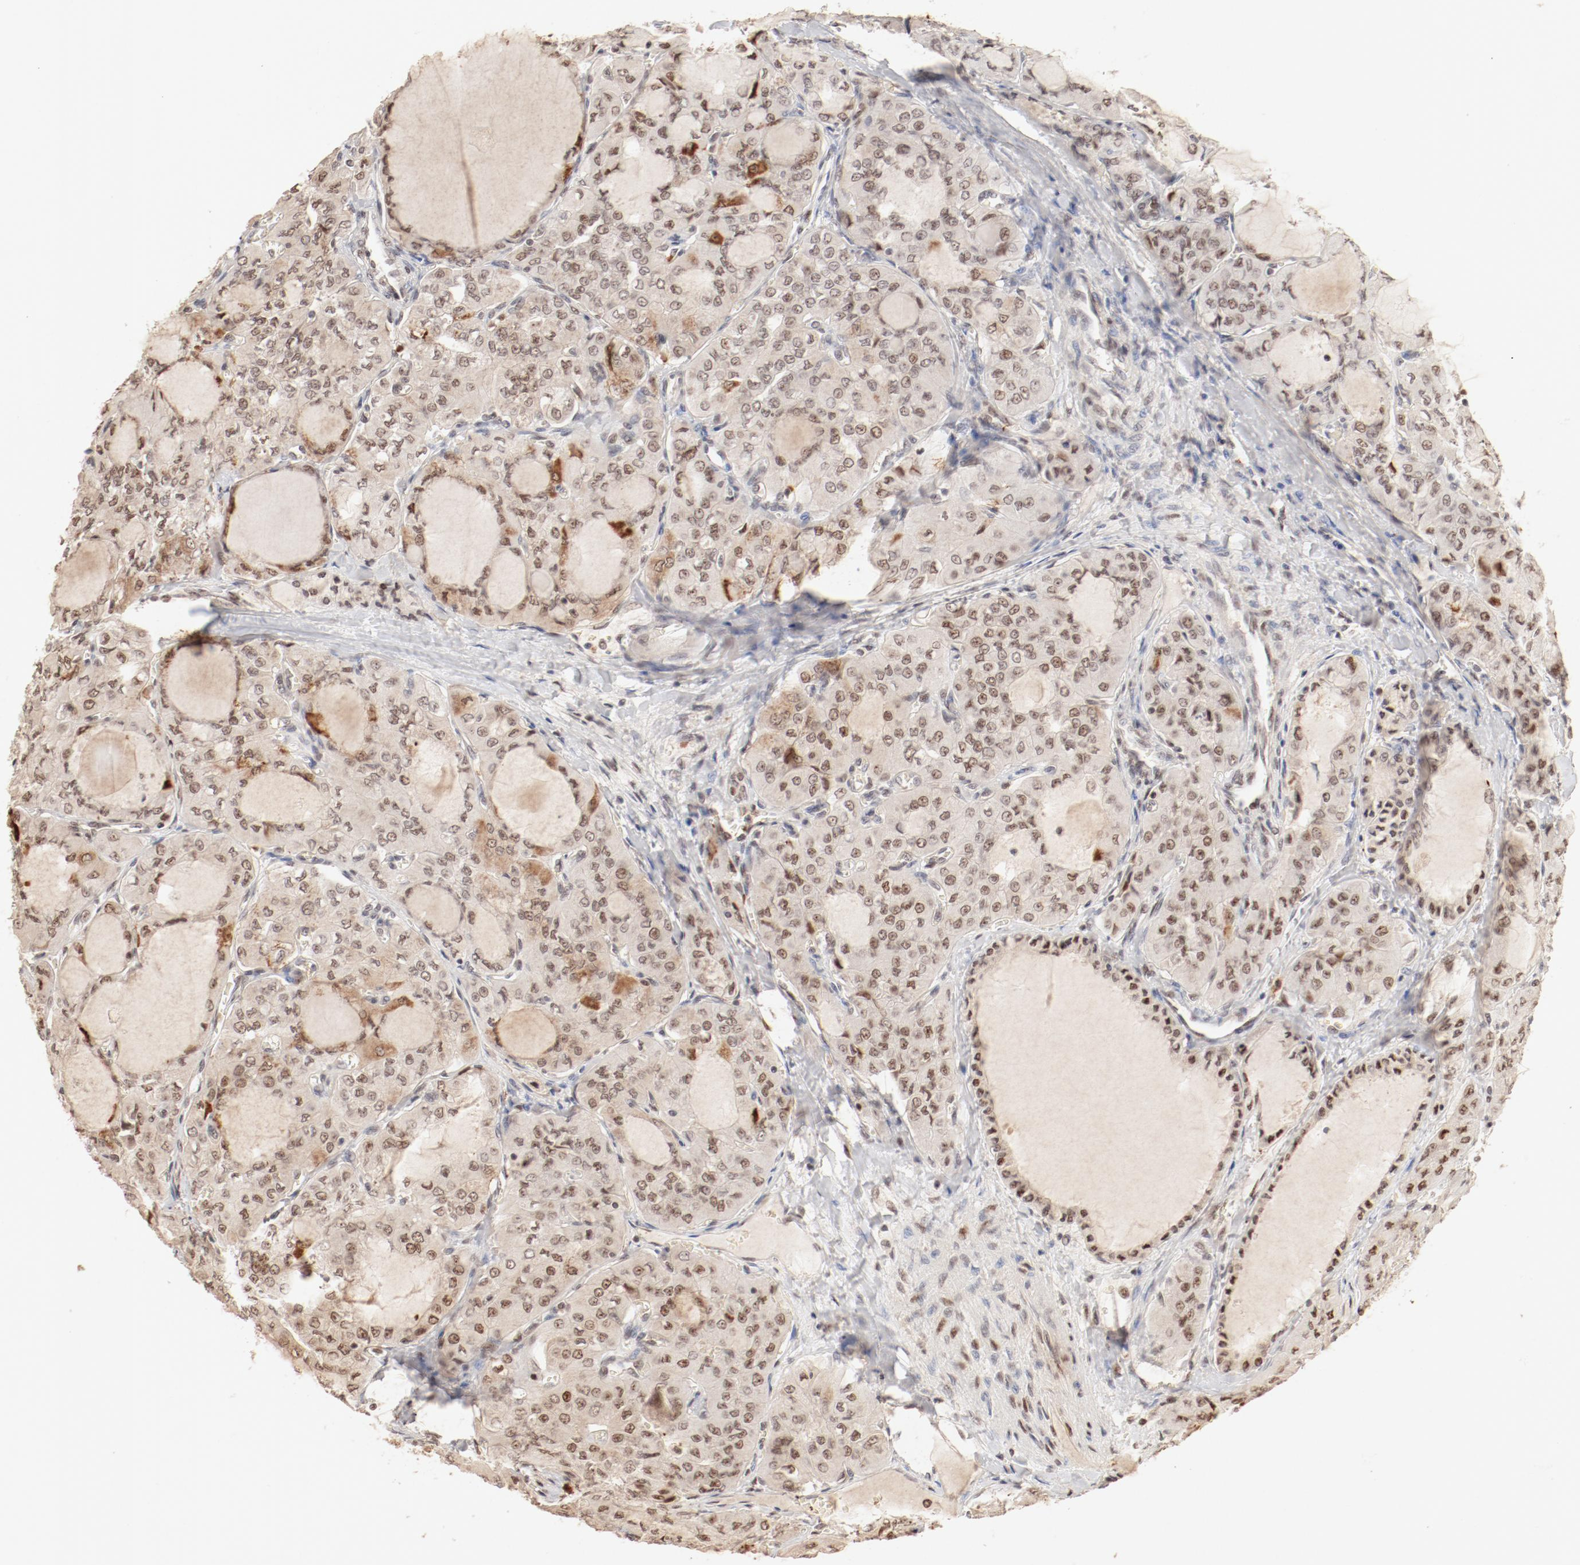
{"staining": {"intensity": "moderate", "quantity": ">75%", "location": "nuclear"}, "tissue": "thyroid cancer", "cell_type": "Tumor cells", "image_type": "cancer", "snomed": [{"axis": "morphology", "description": "Papillary adenocarcinoma, NOS"}, {"axis": "topography", "description": "Thyroid gland"}], "caption": "Immunohistochemistry (IHC) staining of thyroid cancer (papillary adenocarcinoma), which exhibits medium levels of moderate nuclear positivity in approximately >75% of tumor cells indicating moderate nuclear protein positivity. The staining was performed using DAB (3,3'-diaminobenzidine) (brown) for protein detection and nuclei were counterstained in hematoxylin (blue).", "gene": "FAM50A", "patient": {"sex": "male", "age": 20}}